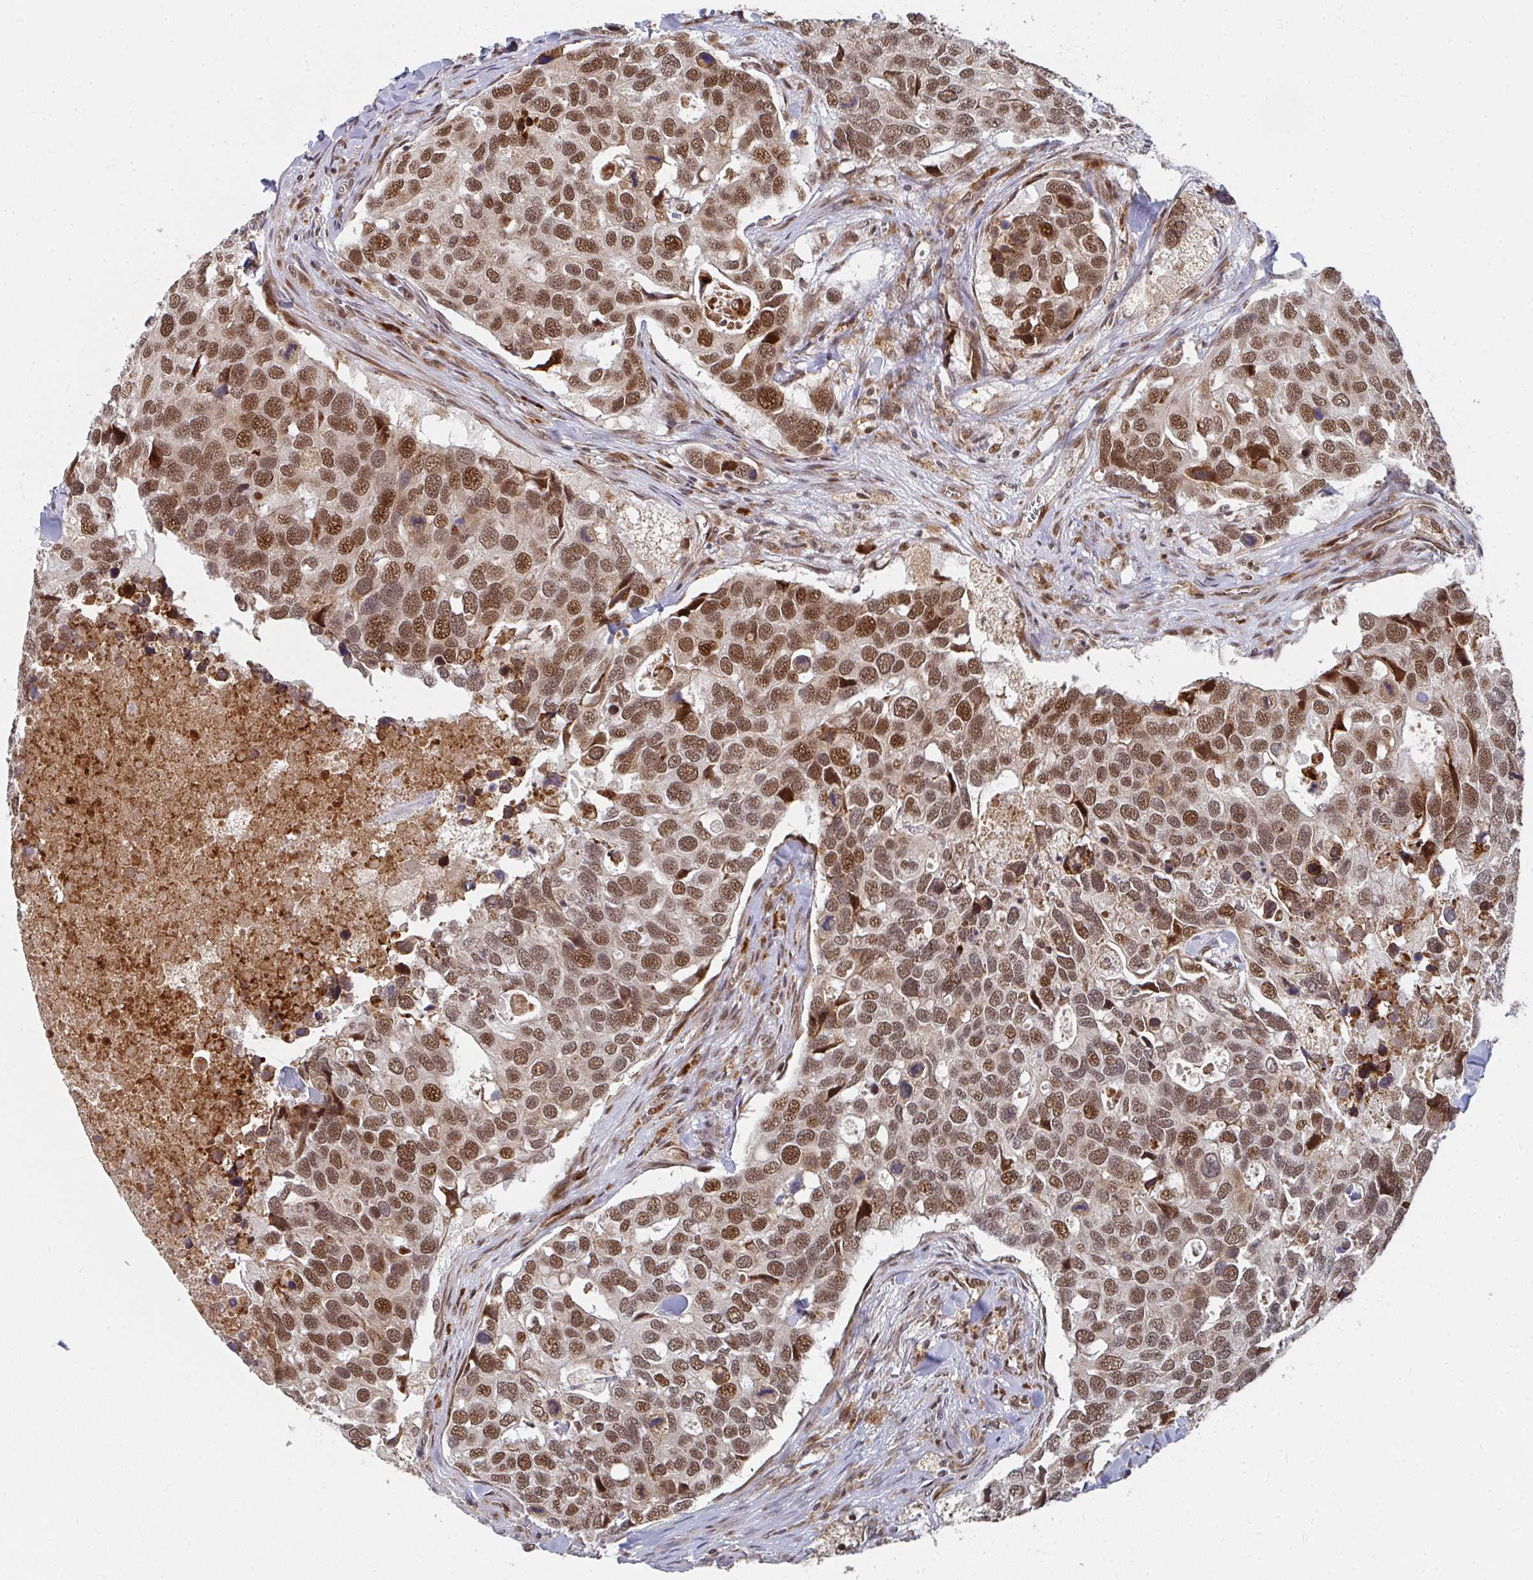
{"staining": {"intensity": "moderate", "quantity": ">75%", "location": "nuclear"}, "tissue": "breast cancer", "cell_type": "Tumor cells", "image_type": "cancer", "snomed": [{"axis": "morphology", "description": "Duct carcinoma"}, {"axis": "topography", "description": "Breast"}], "caption": "Immunohistochemical staining of breast cancer (intraductal carcinoma) reveals moderate nuclear protein staining in approximately >75% of tumor cells.", "gene": "RBBP5", "patient": {"sex": "female", "age": 83}}